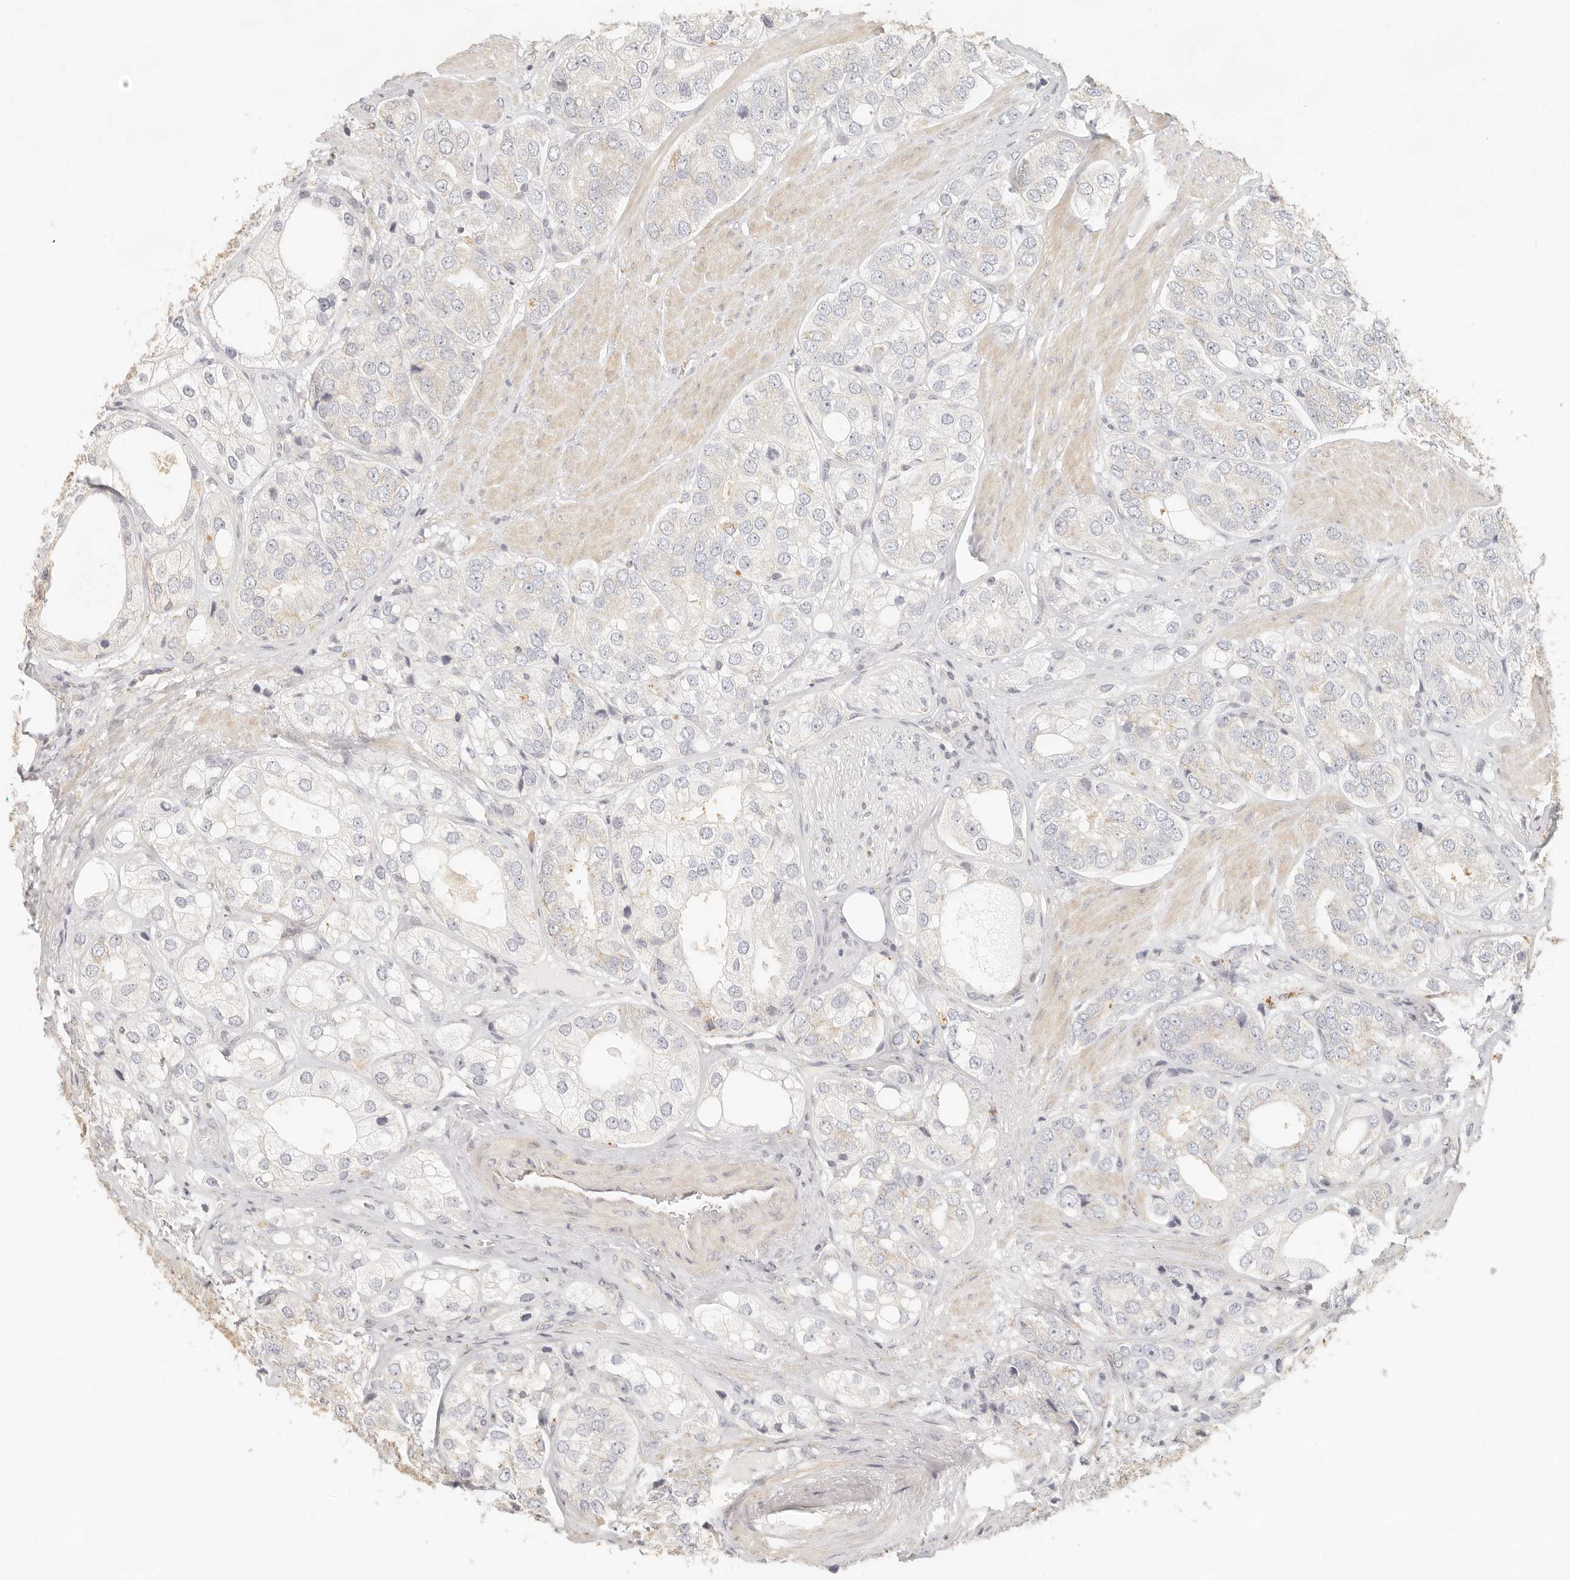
{"staining": {"intensity": "negative", "quantity": "none", "location": "none"}, "tissue": "prostate cancer", "cell_type": "Tumor cells", "image_type": "cancer", "snomed": [{"axis": "morphology", "description": "Adenocarcinoma, High grade"}, {"axis": "topography", "description": "Prostate"}], "caption": "This histopathology image is of prostate high-grade adenocarcinoma stained with immunohistochemistry (IHC) to label a protein in brown with the nuclei are counter-stained blue. There is no expression in tumor cells. Brightfield microscopy of IHC stained with DAB (brown) and hematoxylin (blue), captured at high magnification.", "gene": "CNMD", "patient": {"sex": "male", "age": 50}}